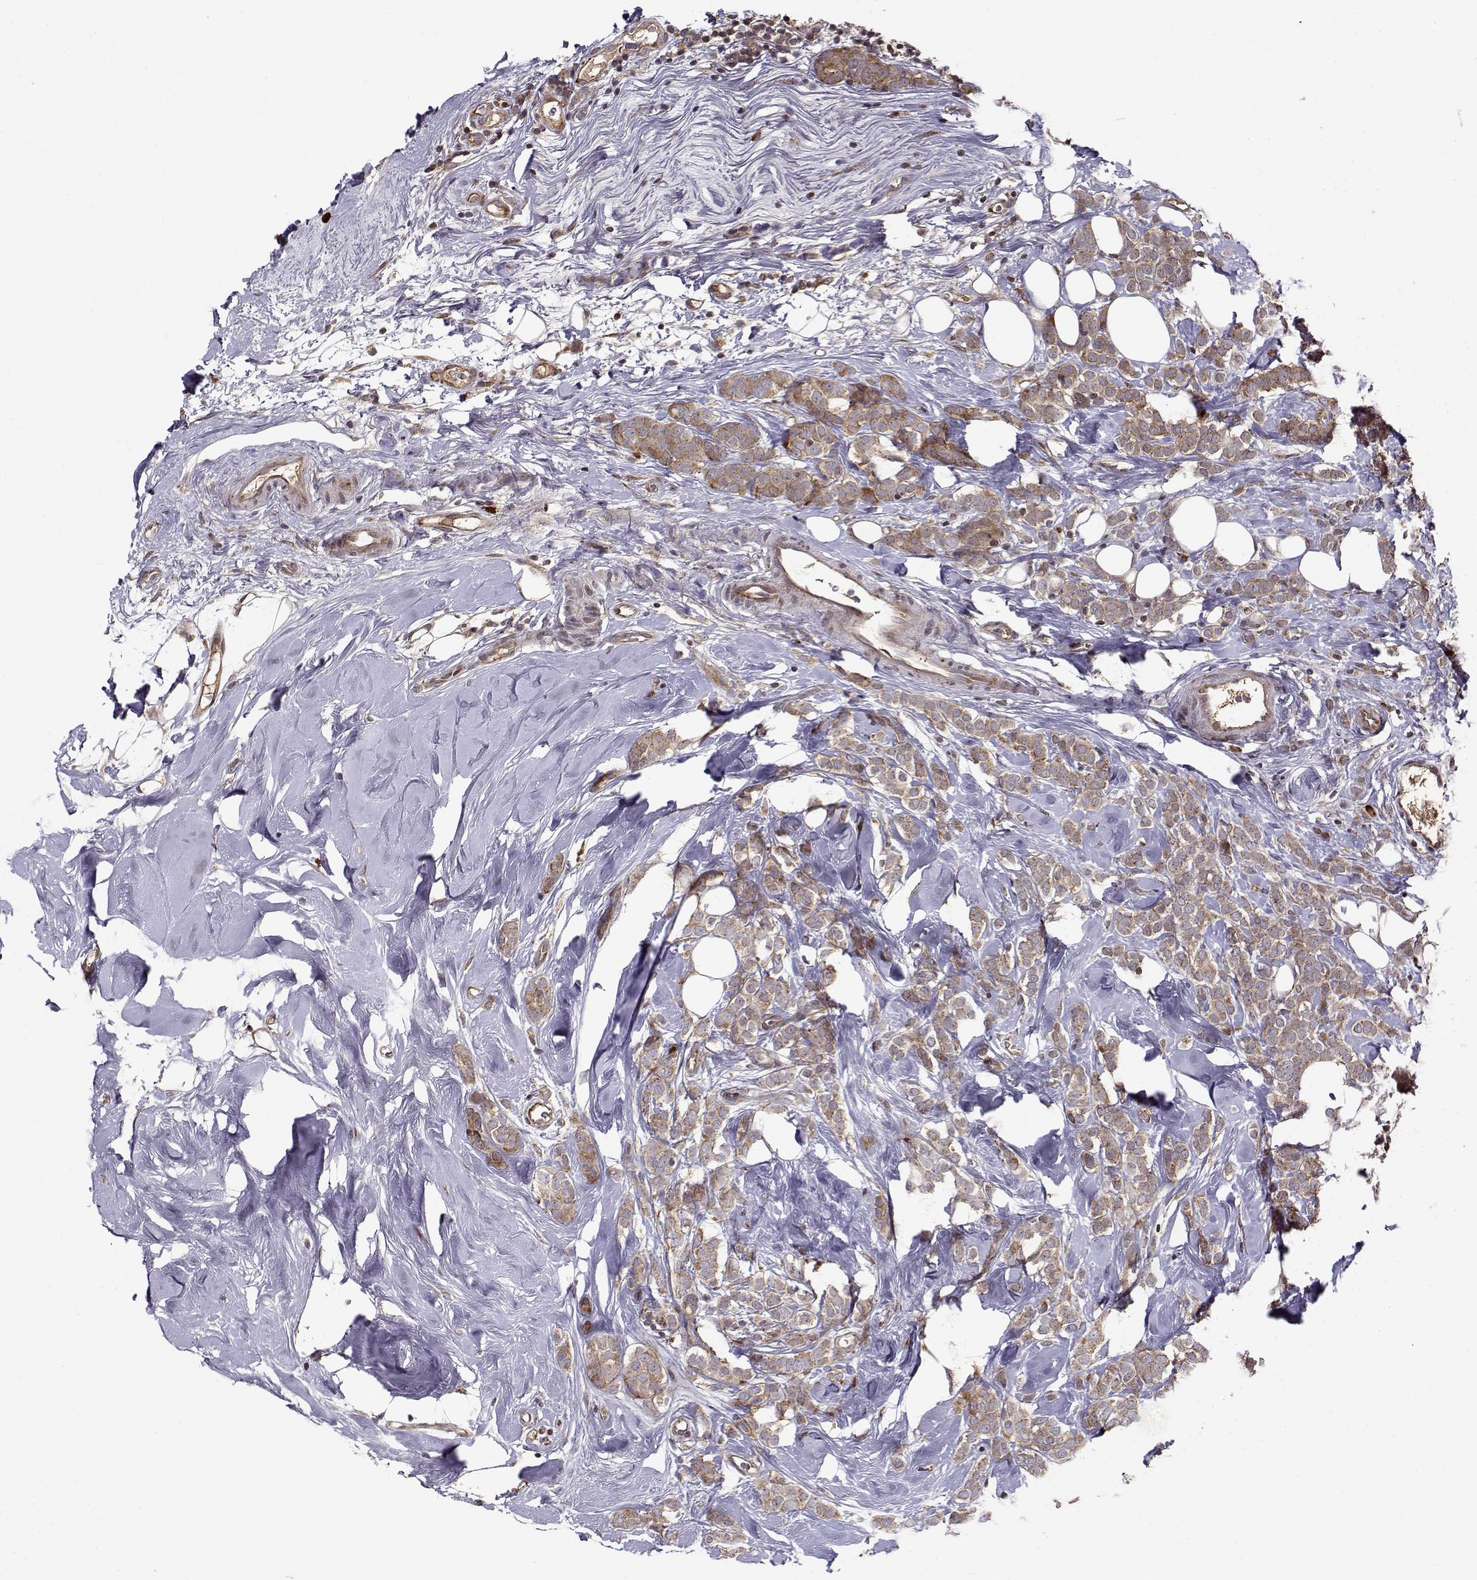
{"staining": {"intensity": "moderate", "quantity": ">75%", "location": "cytoplasmic/membranous"}, "tissue": "breast cancer", "cell_type": "Tumor cells", "image_type": "cancer", "snomed": [{"axis": "morphology", "description": "Lobular carcinoma"}, {"axis": "topography", "description": "Breast"}], "caption": "Immunohistochemical staining of lobular carcinoma (breast) displays medium levels of moderate cytoplasmic/membranous protein expression in approximately >75% of tumor cells.", "gene": "RPL31", "patient": {"sex": "female", "age": 49}}